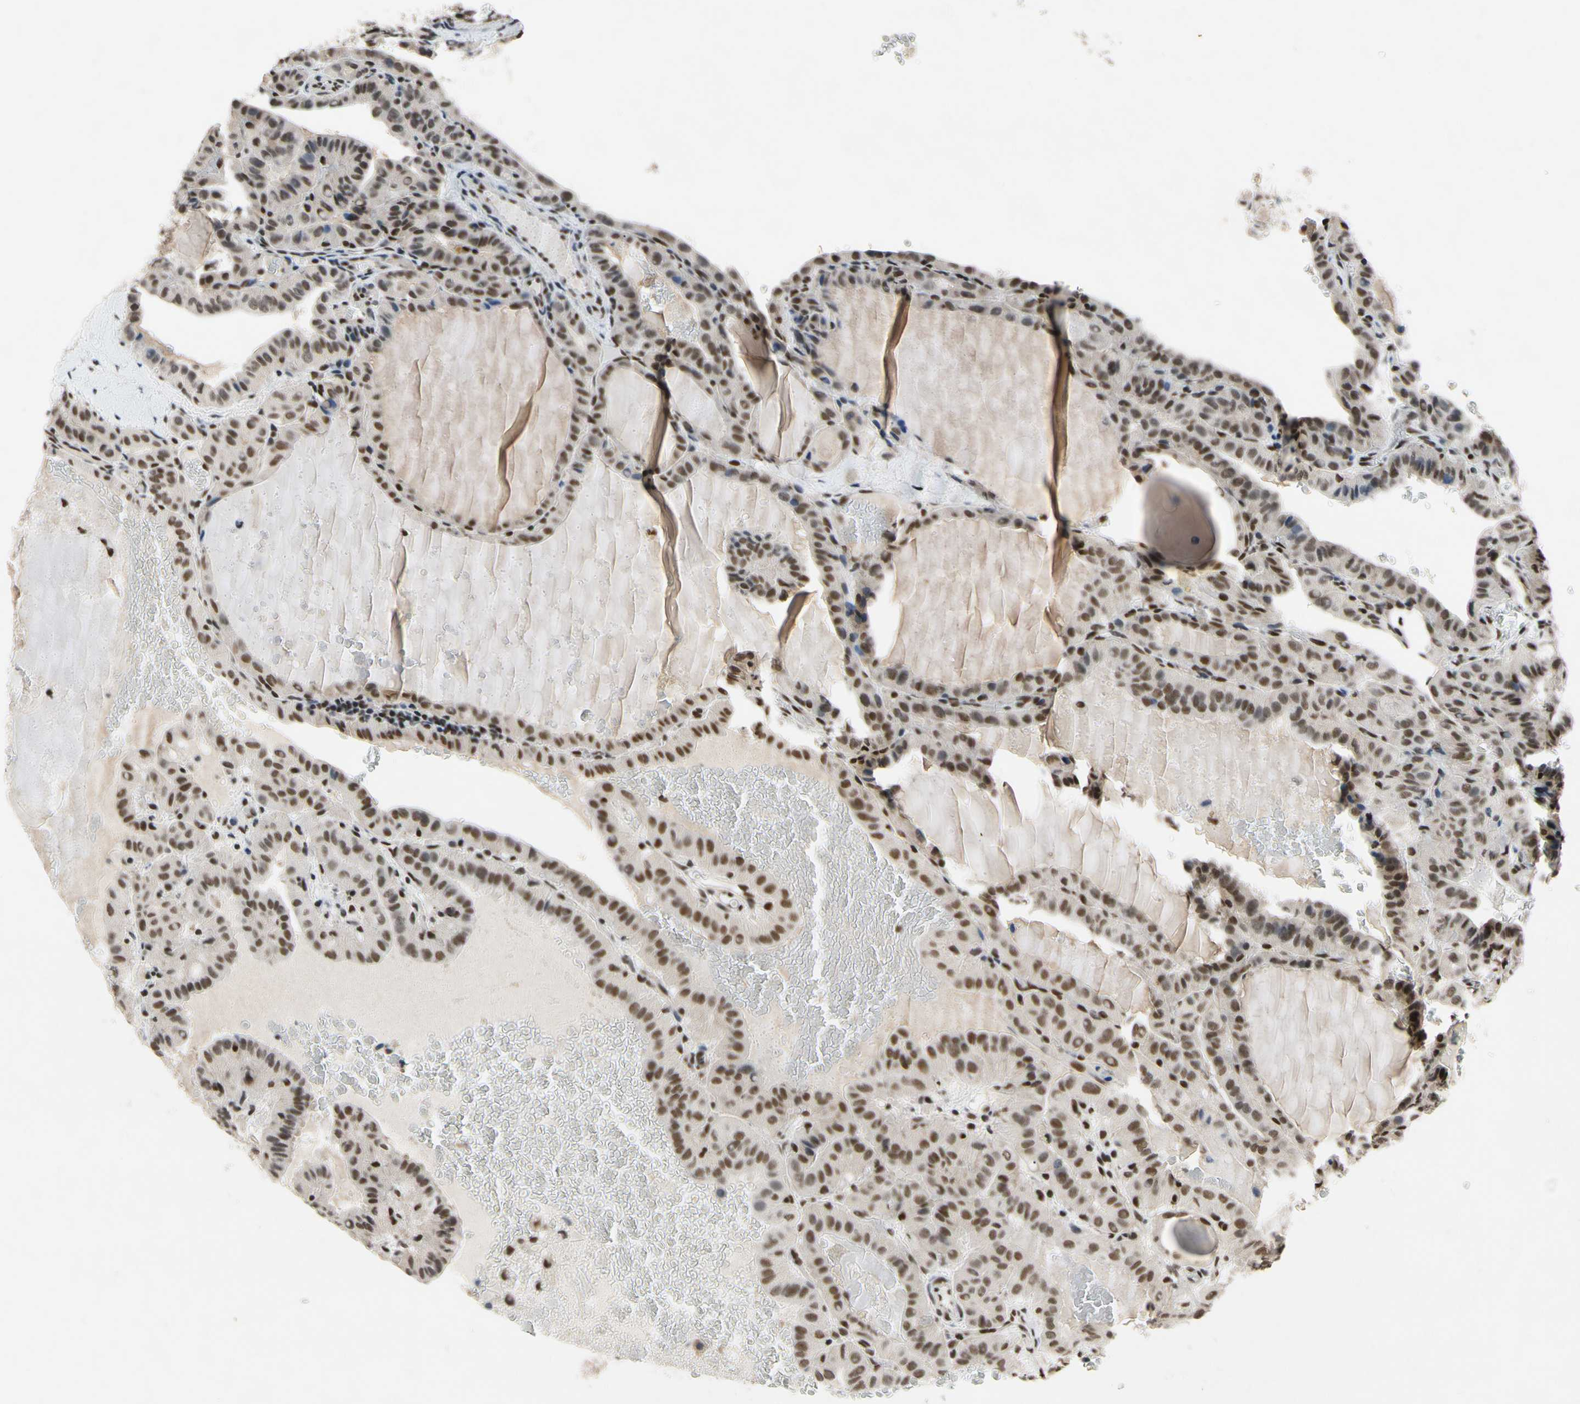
{"staining": {"intensity": "strong", "quantity": ">75%", "location": "nuclear"}, "tissue": "thyroid cancer", "cell_type": "Tumor cells", "image_type": "cancer", "snomed": [{"axis": "morphology", "description": "Papillary adenocarcinoma, NOS"}, {"axis": "topography", "description": "Thyroid gland"}], "caption": "Papillary adenocarcinoma (thyroid) stained with a protein marker demonstrates strong staining in tumor cells.", "gene": "RECQL", "patient": {"sex": "male", "age": 77}}